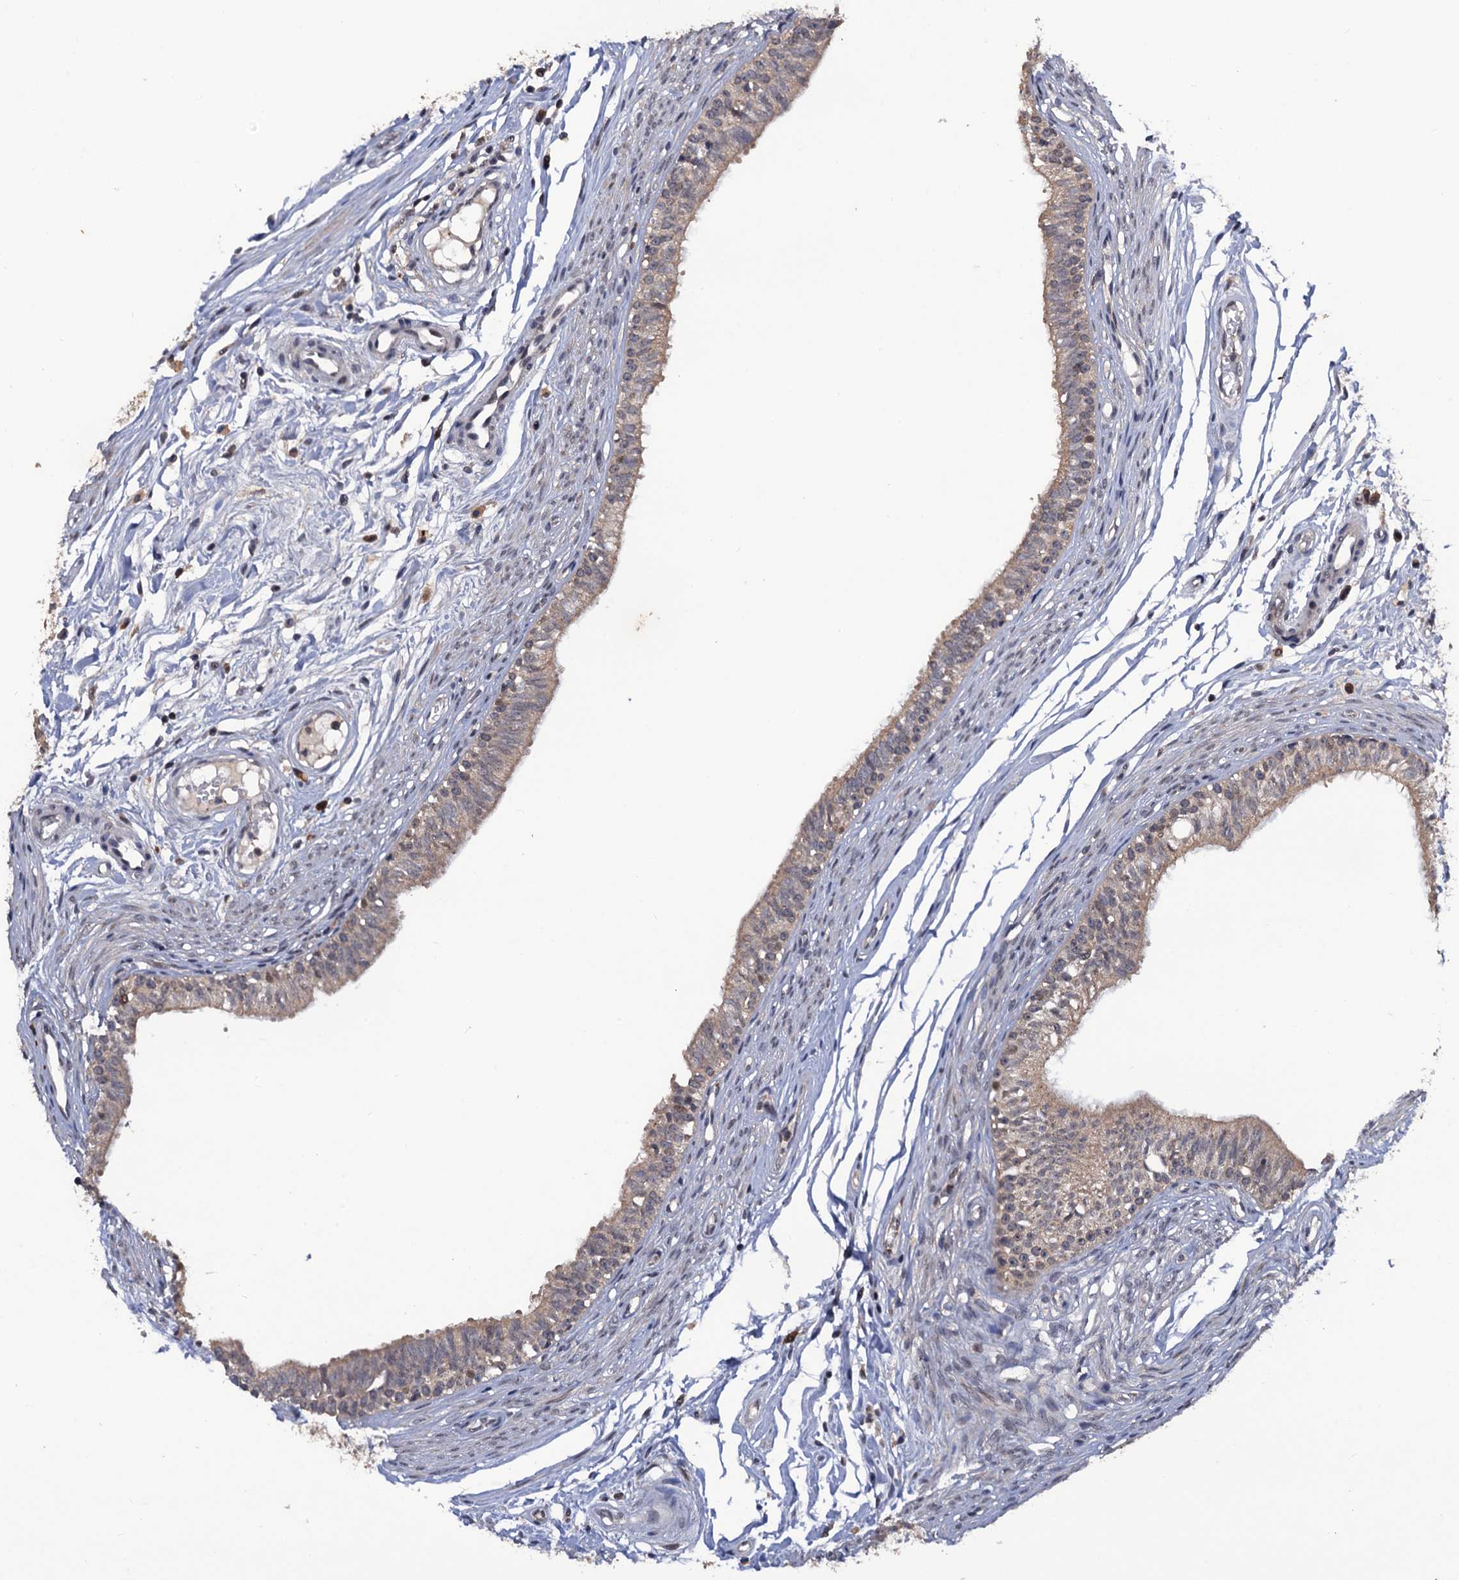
{"staining": {"intensity": "weak", "quantity": ">75%", "location": "cytoplasmic/membranous"}, "tissue": "epididymis", "cell_type": "Glandular cells", "image_type": "normal", "snomed": [{"axis": "morphology", "description": "Normal tissue, NOS"}, {"axis": "topography", "description": "Epididymis, spermatic cord, NOS"}], "caption": "Protein staining displays weak cytoplasmic/membranous staining in about >75% of glandular cells in benign epididymis. (DAB (3,3'-diaminobenzidine) = brown stain, brightfield microscopy at high magnification).", "gene": "LRRC63", "patient": {"sex": "male", "age": 22}}